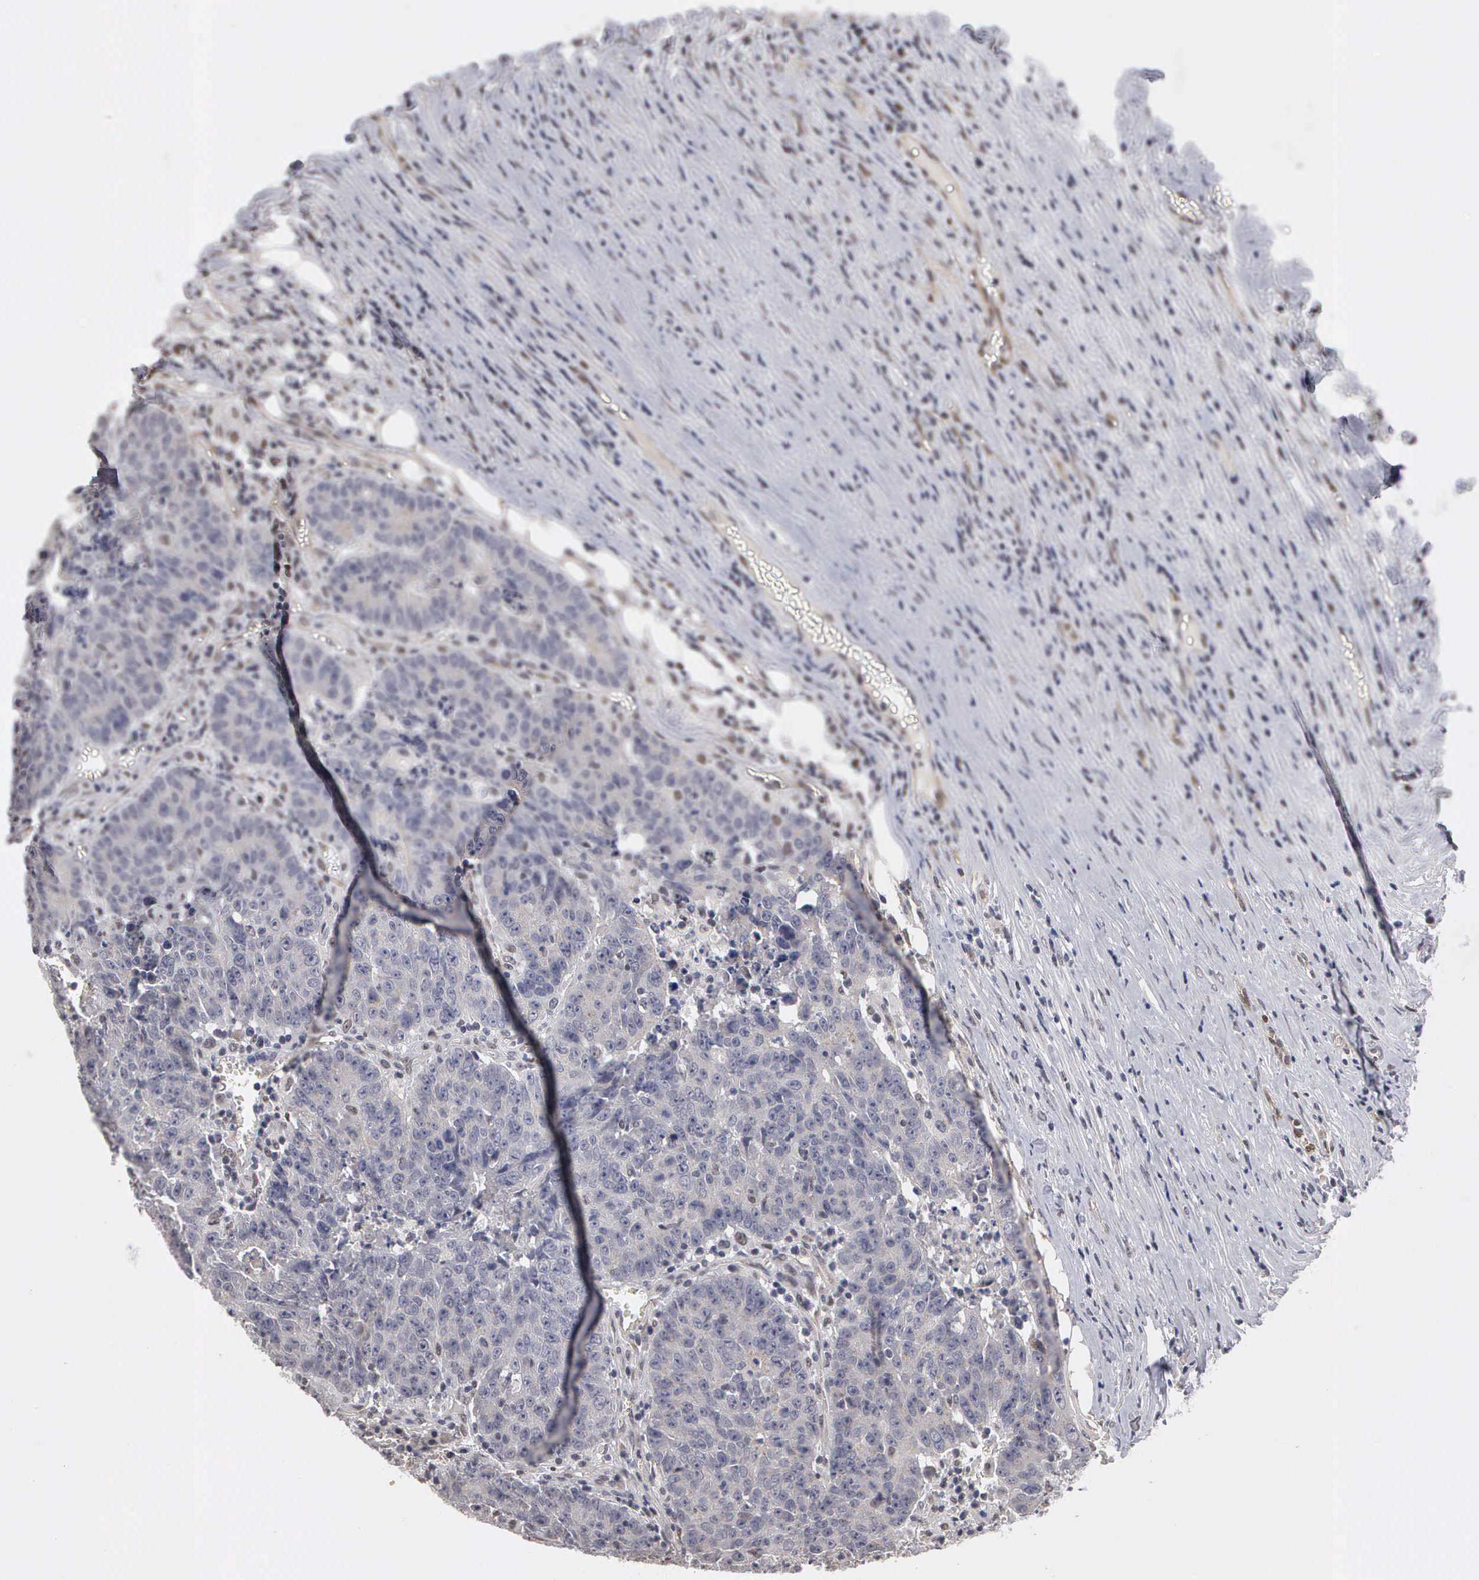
{"staining": {"intensity": "negative", "quantity": "none", "location": "none"}, "tissue": "colorectal cancer", "cell_type": "Tumor cells", "image_type": "cancer", "snomed": [{"axis": "morphology", "description": "Adenocarcinoma, NOS"}, {"axis": "topography", "description": "Colon"}], "caption": "Tumor cells show no significant expression in colorectal cancer (adenocarcinoma).", "gene": "ZBTB33", "patient": {"sex": "female", "age": 53}}